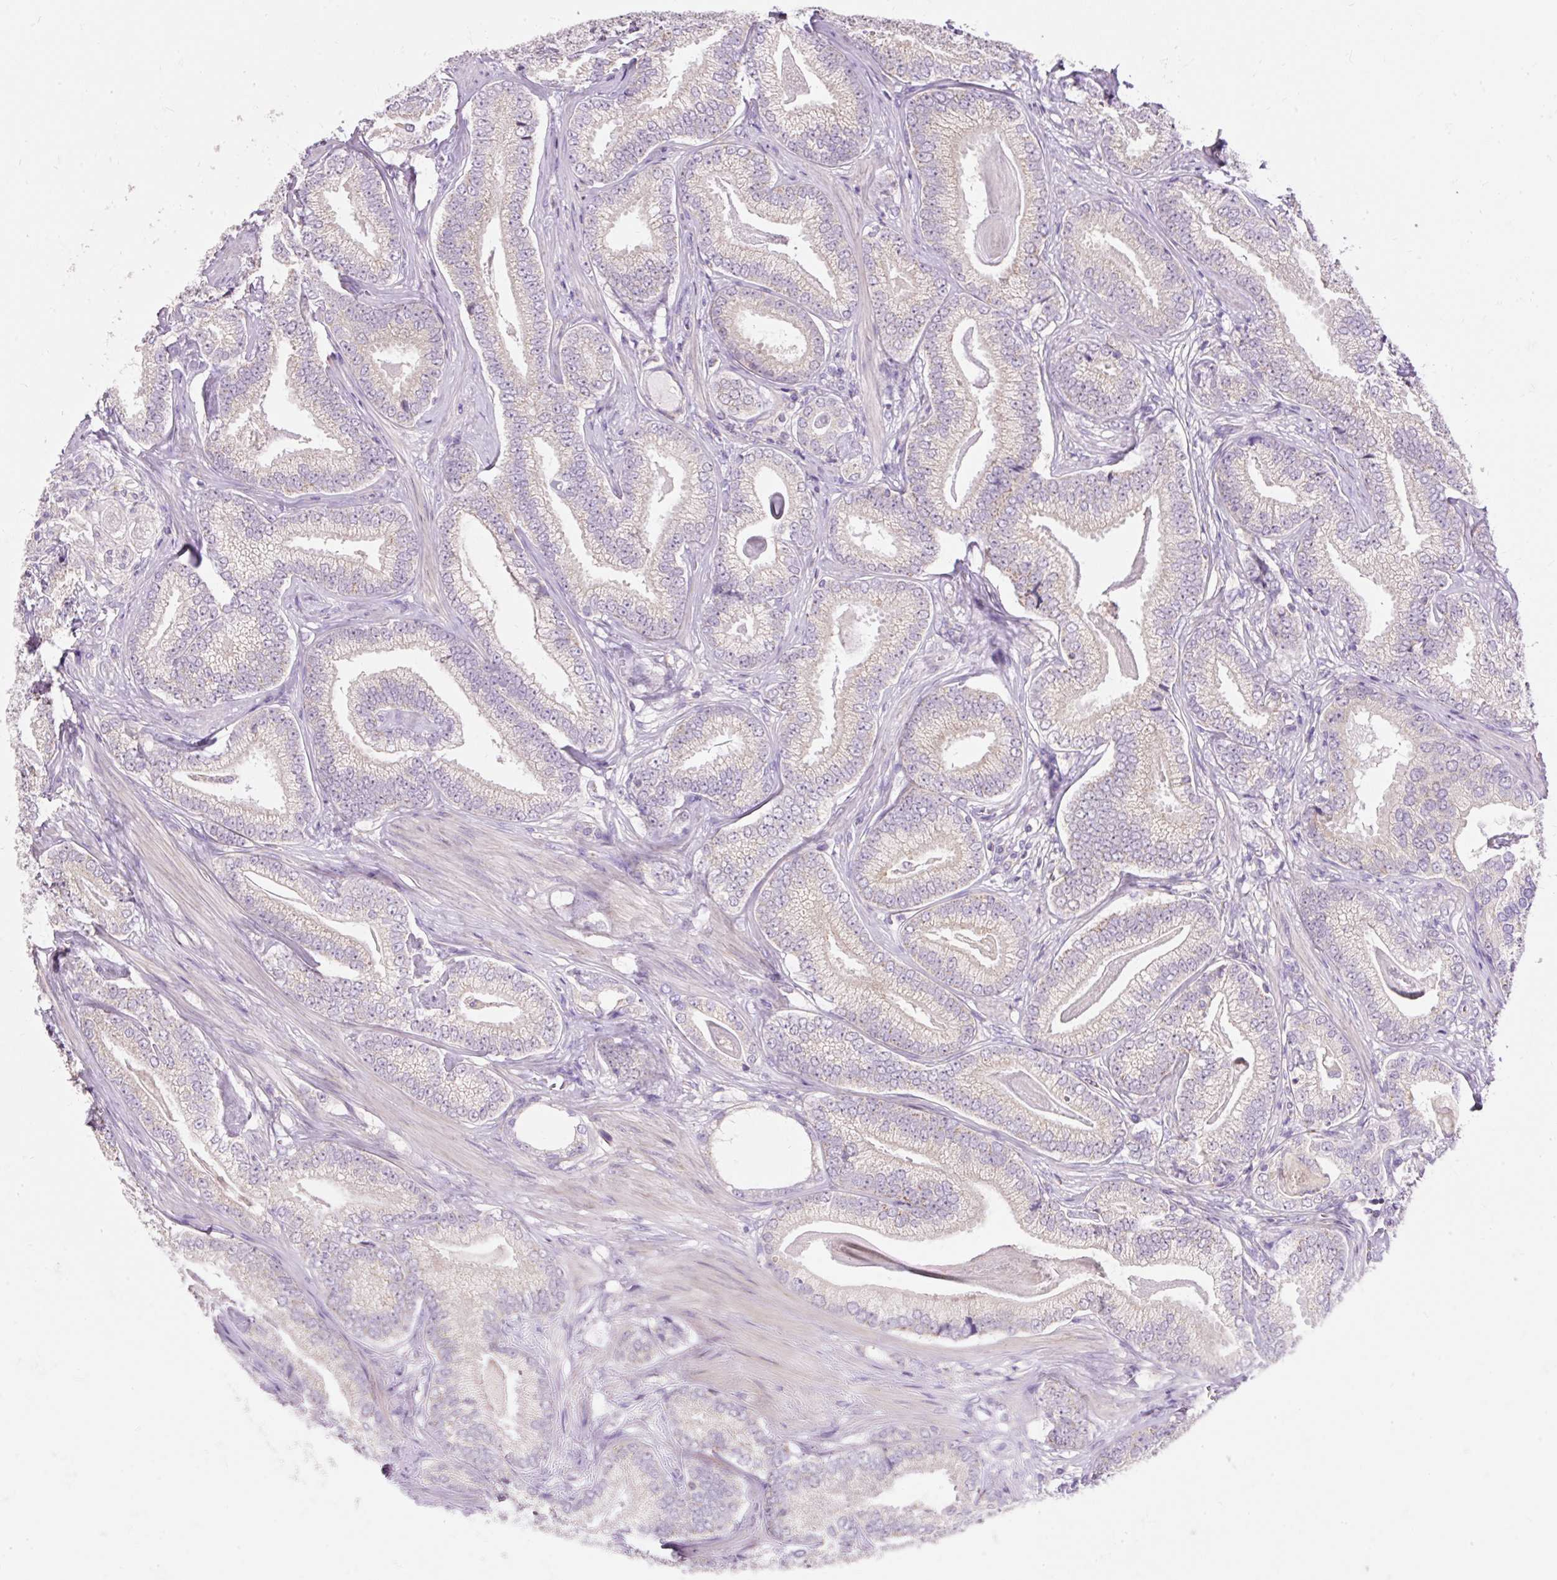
{"staining": {"intensity": "negative", "quantity": "none", "location": "none"}, "tissue": "prostate cancer", "cell_type": "Tumor cells", "image_type": "cancer", "snomed": [{"axis": "morphology", "description": "Adenocarcinoma, Low grade"}, {"axis": "topography", "description": "Prostate"}], "caption": "Immunohistochemistry (IHC) image of neoplastic tissue: human prostate cancer (adenocarcinoma (low-grade)) stained with DAB exhibits no significant protein staining in tumor cells.", "gene": "PMAIP1", "patient": {"sex": "male", "age": 63}}